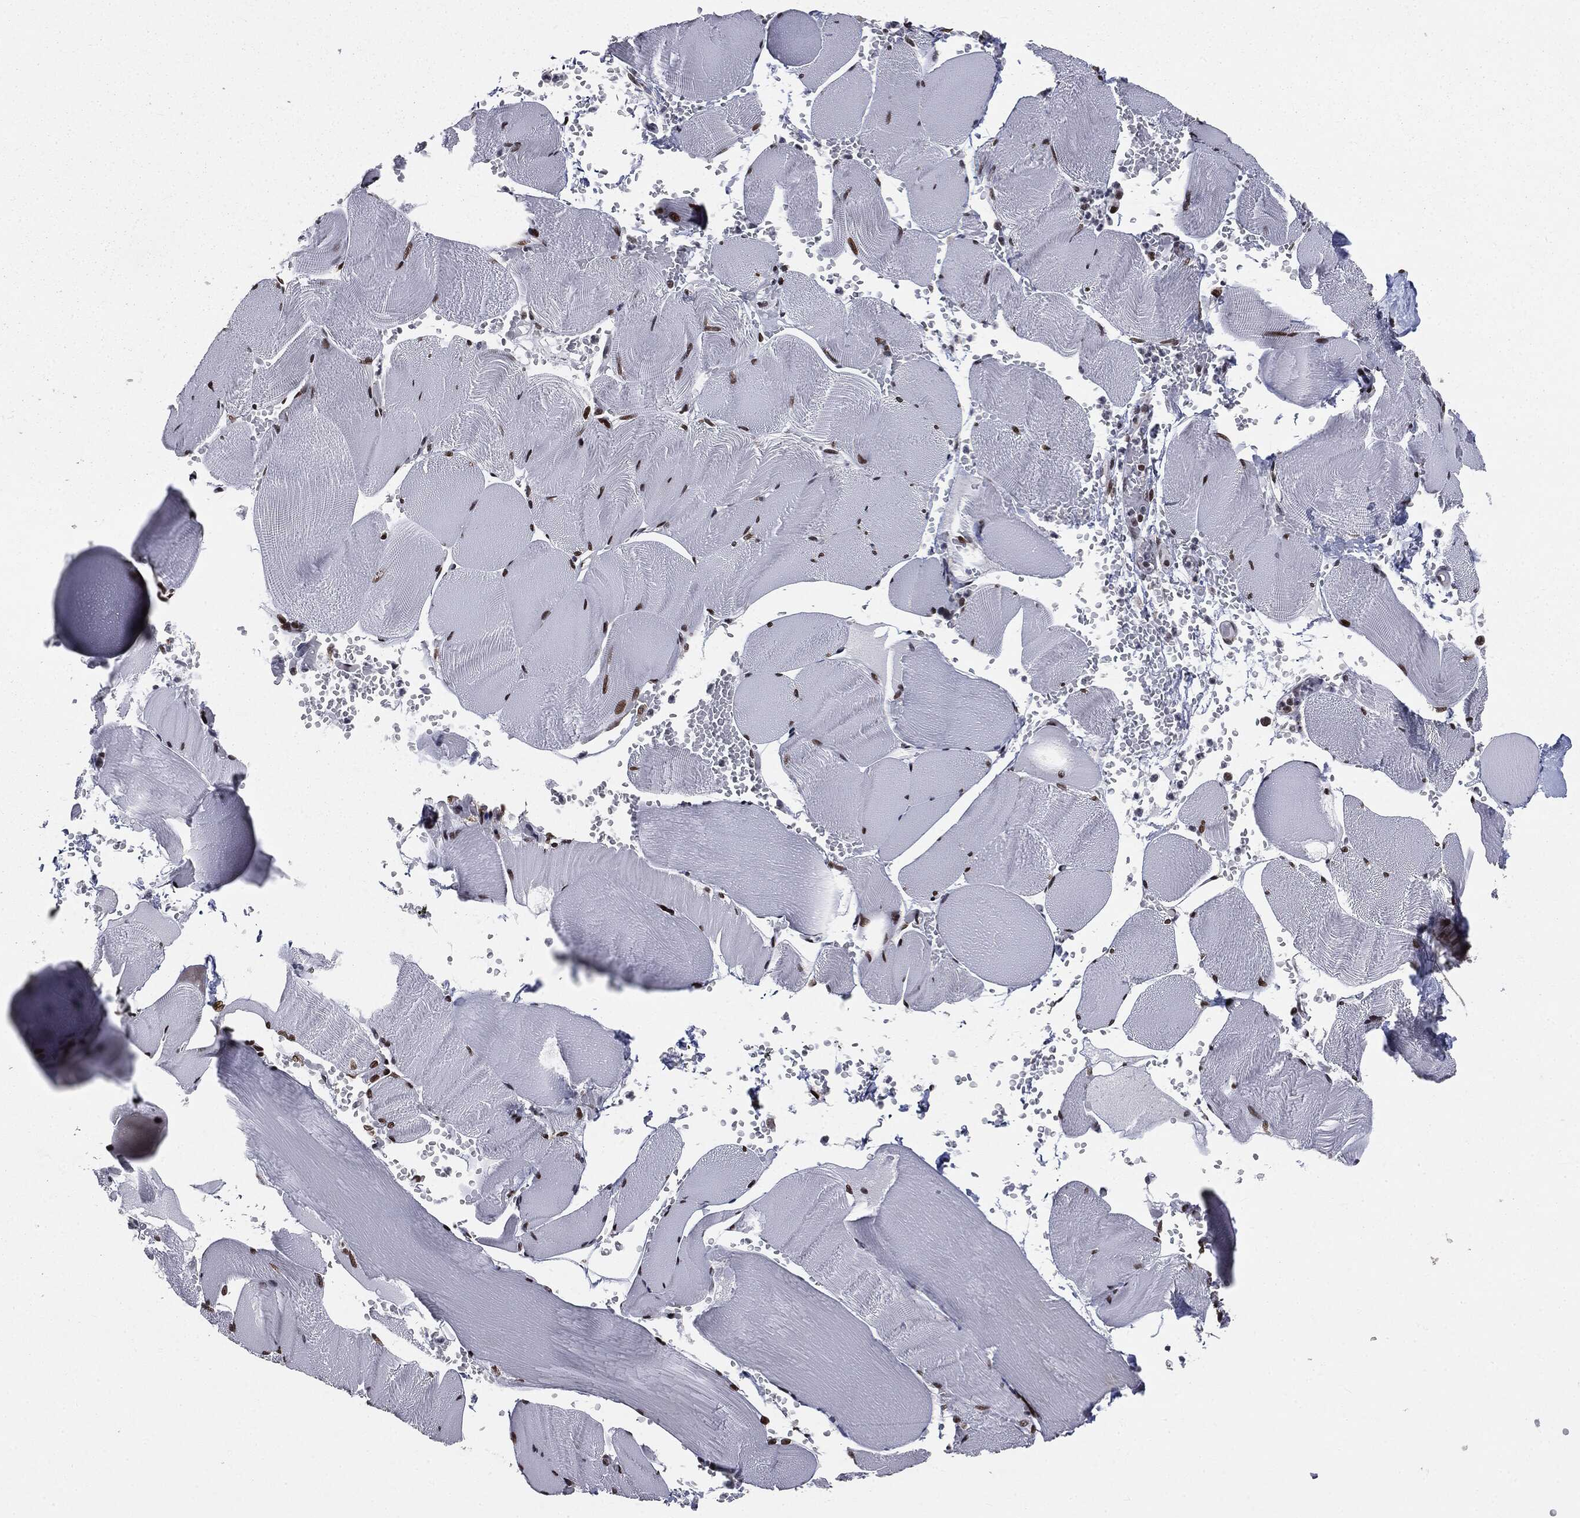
{"staining": {"intensity": "strong", "quantity": ">75%", "location": "nuclear"}, "tissue": "skeletal muscle", "cell_type": "Myocytes", "image_type": "normal", "snomed": [{"axis": "morphology", "description": "Normal tissue, NOS"}, {"axis": "topography", "description": "Skeletal muscle"}], "caption": "Brown immunohistochemical staining in unremarkable skeletal muscle displays strong nuclear positivity in about >75% of myocytes. (DAB (3,3'-diaminobenzidine) IHC, brown staining for protein, blue staining for nuclei).", "gene": "DVL2", "patient": {"sex": "male", "age": 56}}